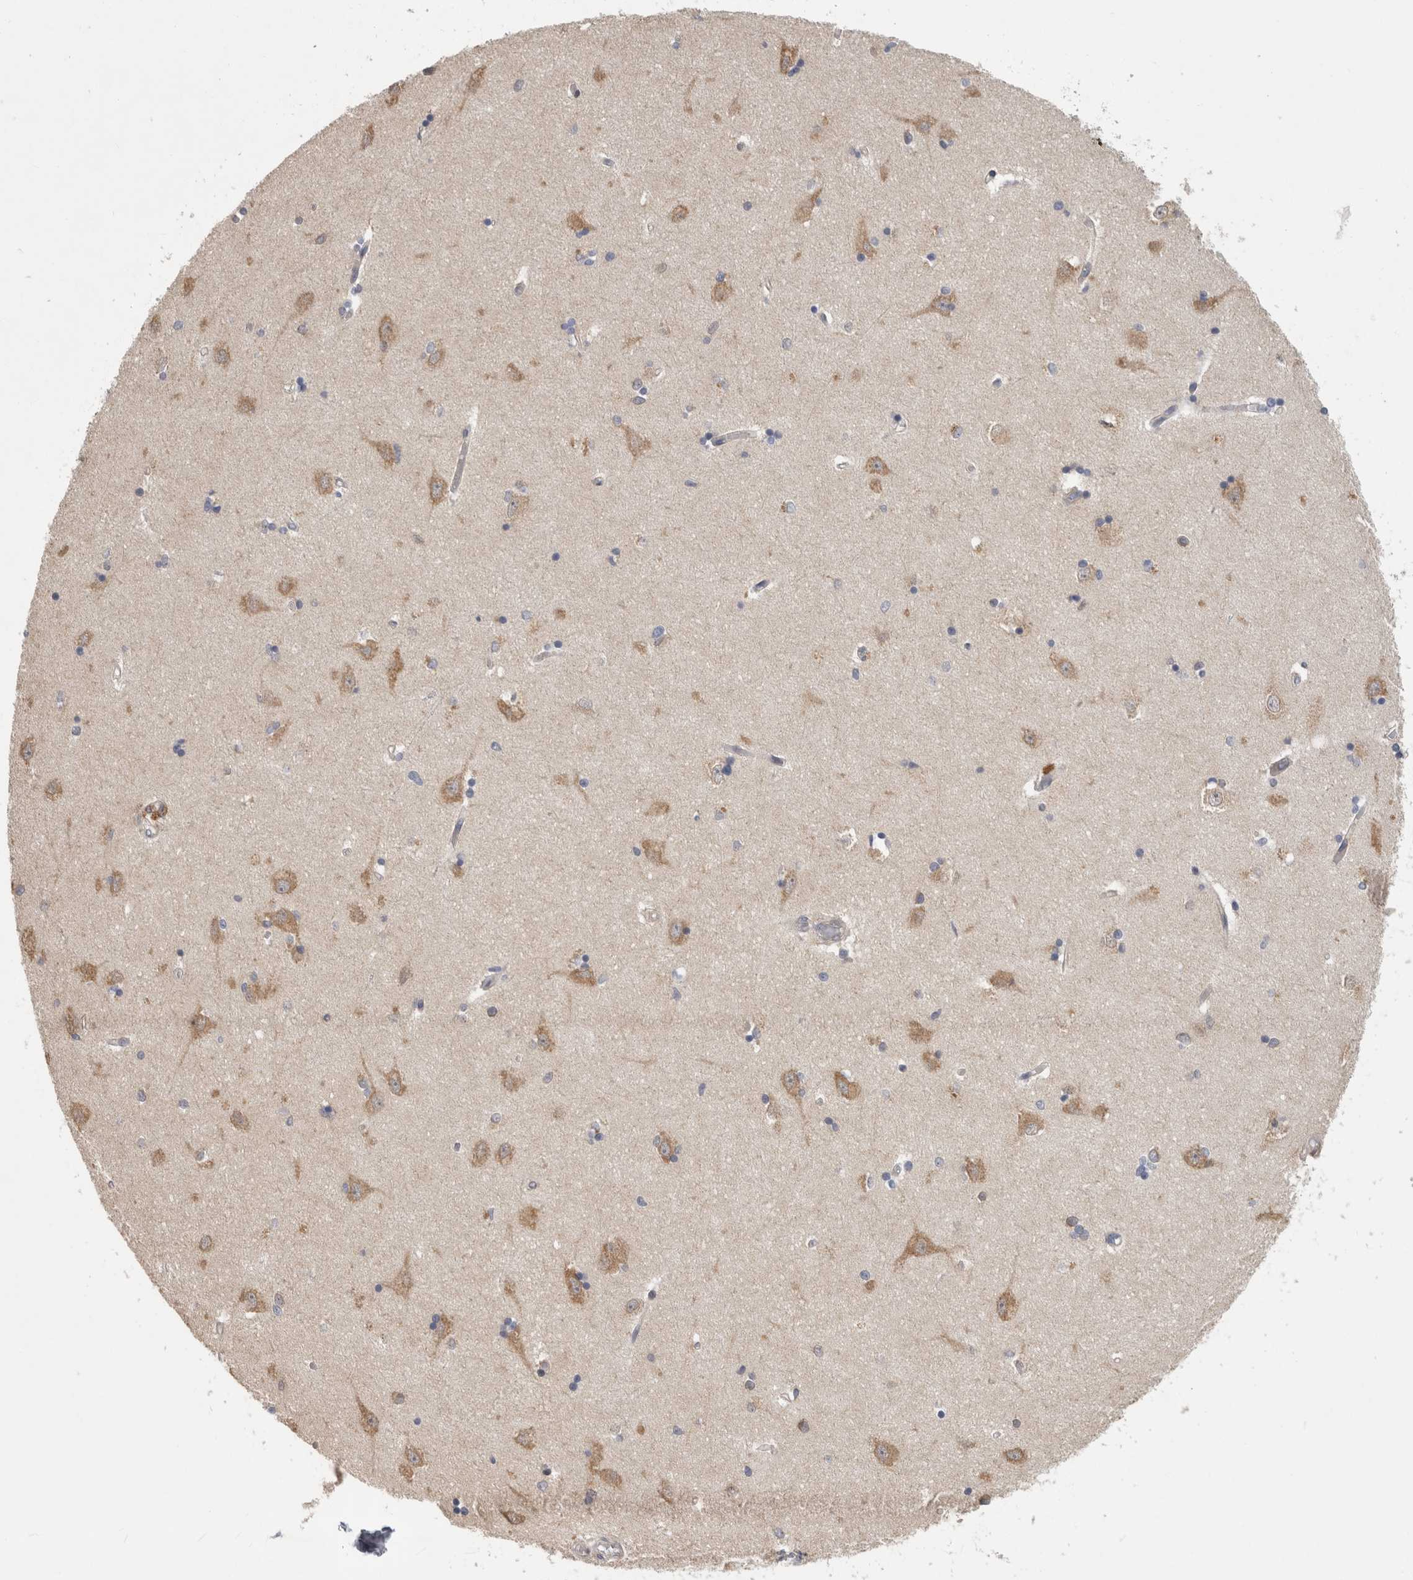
{"staining": {"intensity": "negative", "quantity": "none", "location": "none"}, "tissue": "hippocampus", "cell_type": "Glial cells", "image_type": "normal", "snomed": [{"axis": "morphology", "description": "Normal tissue, NOS"}, {"axis": "topography", "description": "Hippocampus"}], "caption": "Histopathology image shows no significant protein staining in glial cells of benign hippocampus.", "gene": "PARP6", "patient": {"sex": "male", "age": 45}}